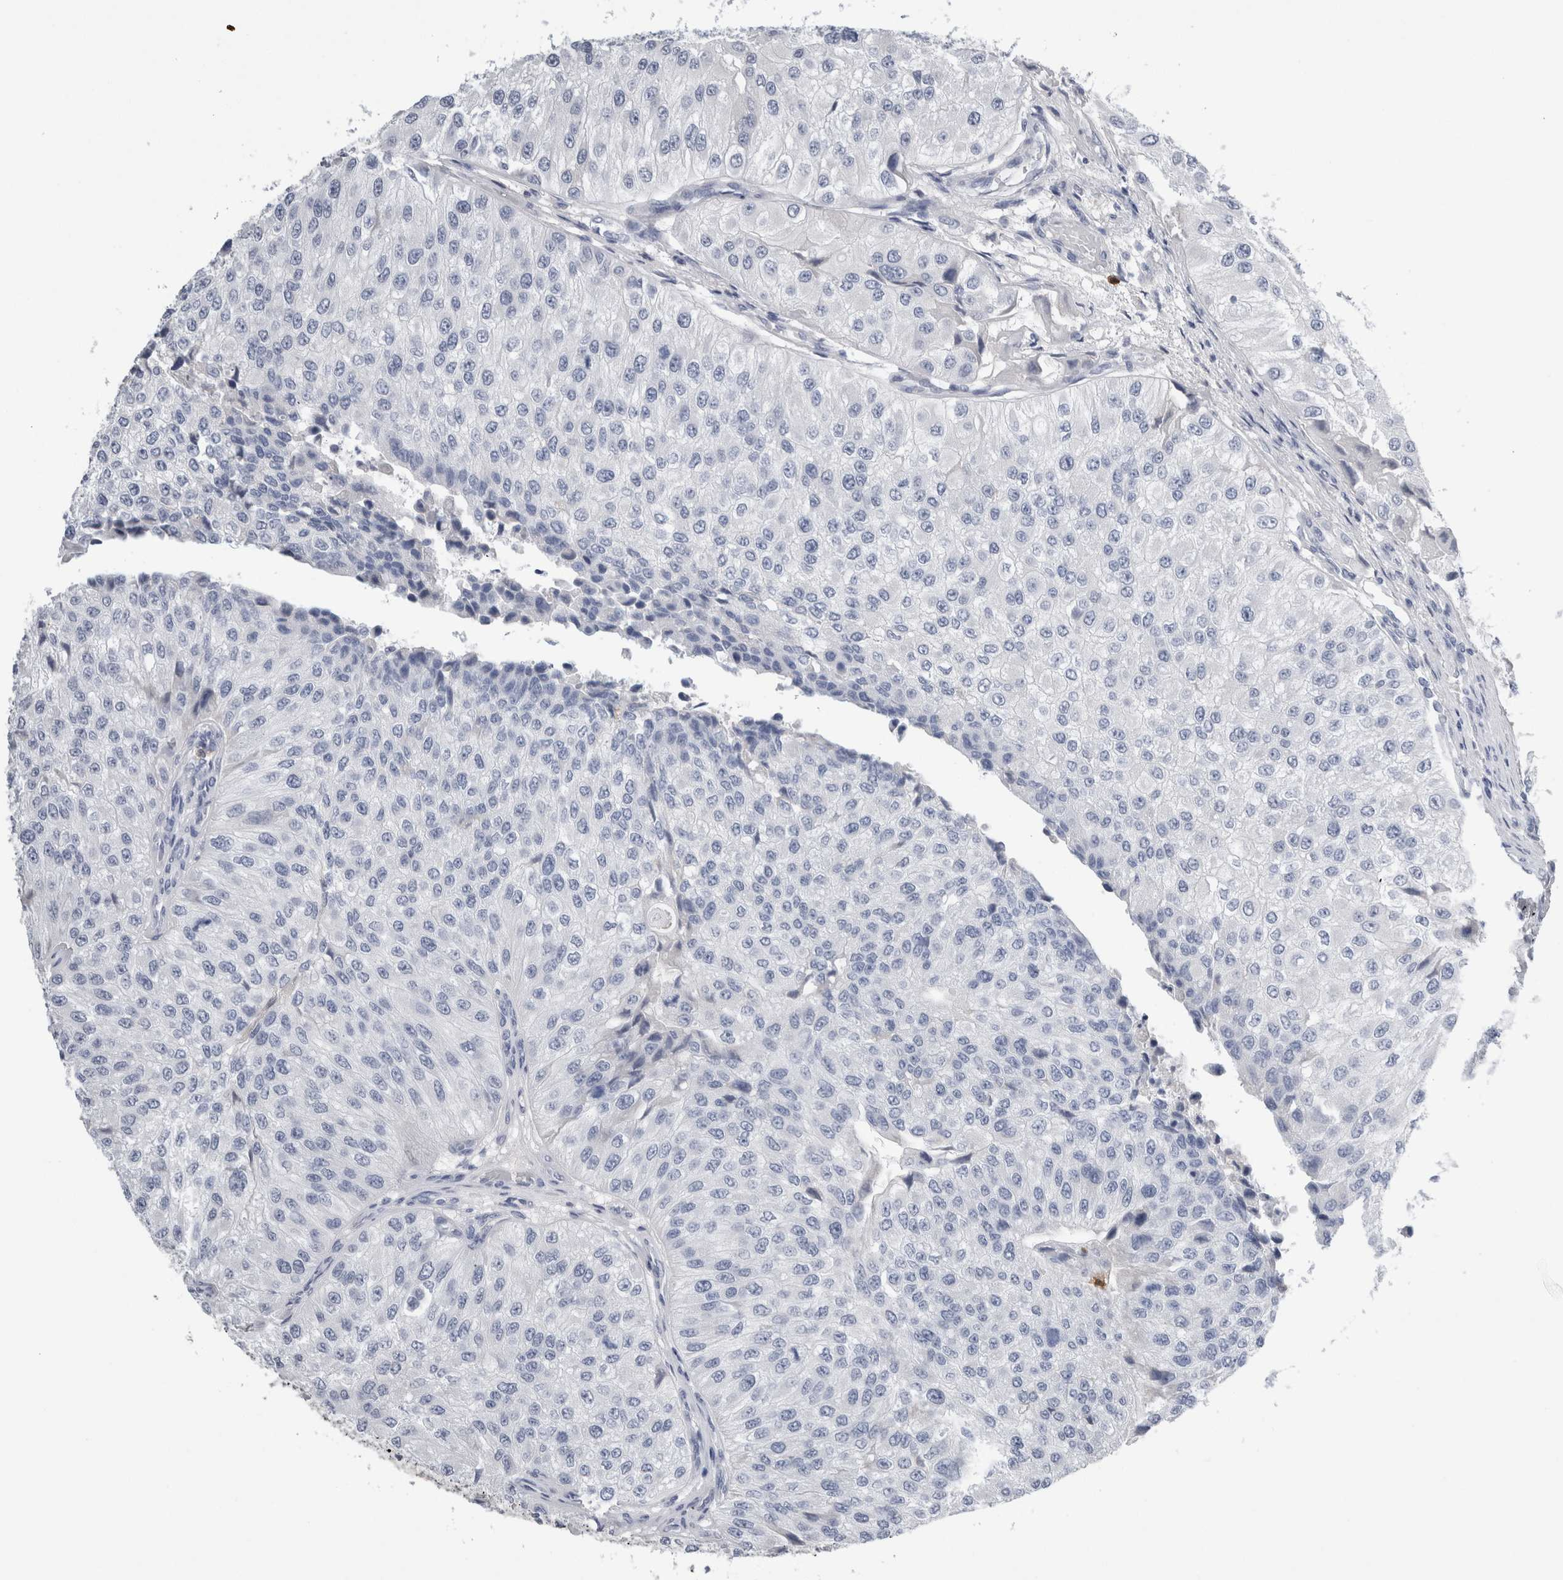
{"staining": {"intensity": "negative", "quantity": "none", "location": "none"}, "tissue": "urothelial cancer", "cell_type": "Tumor cells", "image_type": "cancer", "snomed": [{"axis": "morphology", "description": "Urothelial carcinoma, High grade"}, {"axis": "topography", "description": "Kidney"}, {"axis": "topography", "description": "Urinary bladder"}], "caption": "Photomicrograph shows no protein positivity in tumor cells of high-grade urothelial carcinoma tissue. (Stains: DAB IHC with hematoxylin counter stain, Microscopy: brightfield microscopy at high magnification).", "gene": "S100A12", "patient": {"sex": "male", "age": 77}}